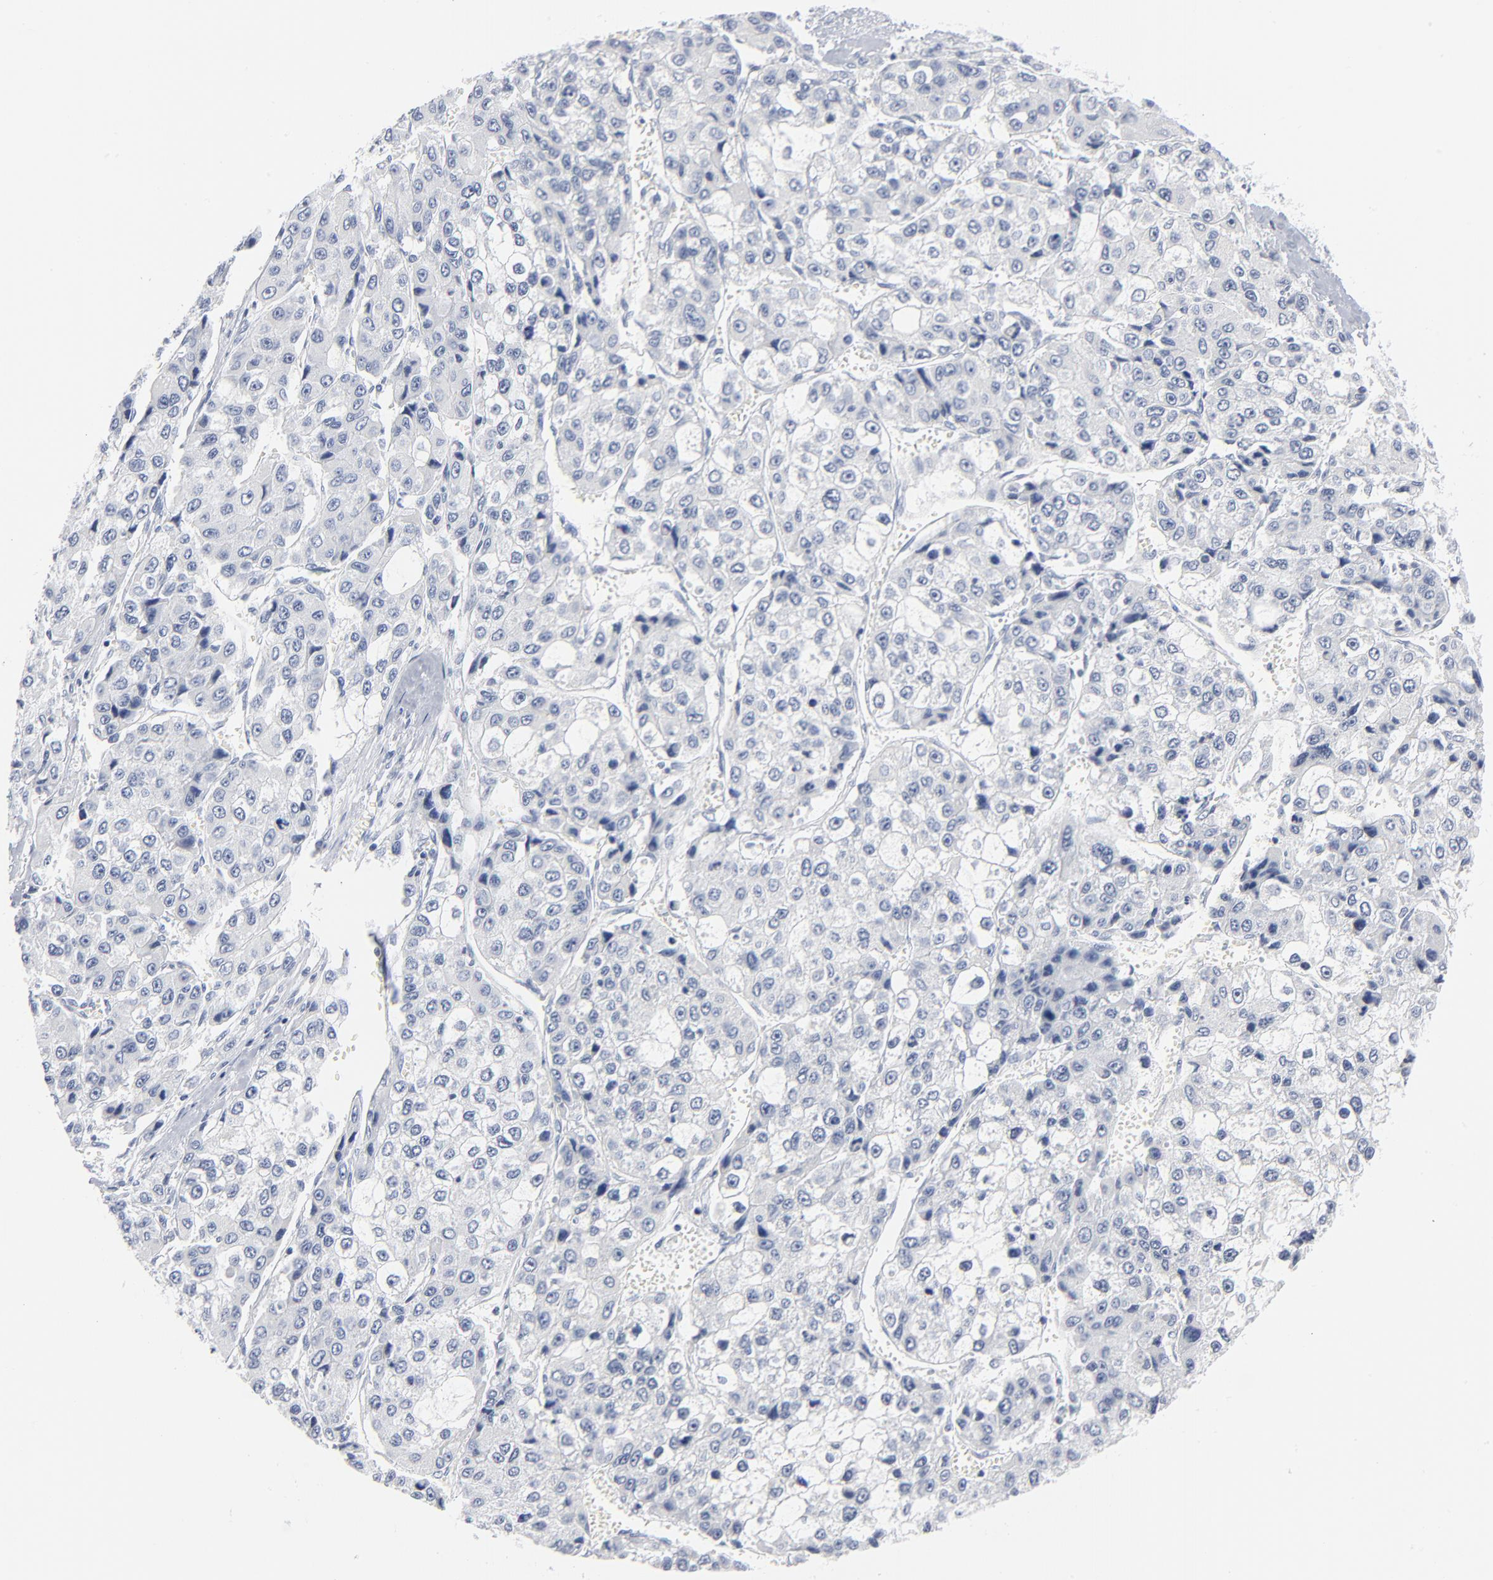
{"staining": {"intensity": "negative", "quantity": "none", "location": "none"}, "tissue": "liver cancer", "cell_type": "Tumor cells", "image_type": "cancer", "snomed": [{"axis": "morphology", "description": "Carcinoma, Hepatocellular, NOS"}, {"axis": "topography", "description": "Liver"}], "caption": "The IHC image has no significant positivity in tumor cells of liver hepatocellular carcinoma tissue. Brightfield microscopy of IHC stained with DAB (brown) and hematoxylin (blue), captured at high magnification.", "gene": "PTK2B", "patient": {"sex": "female", "age": 66}}